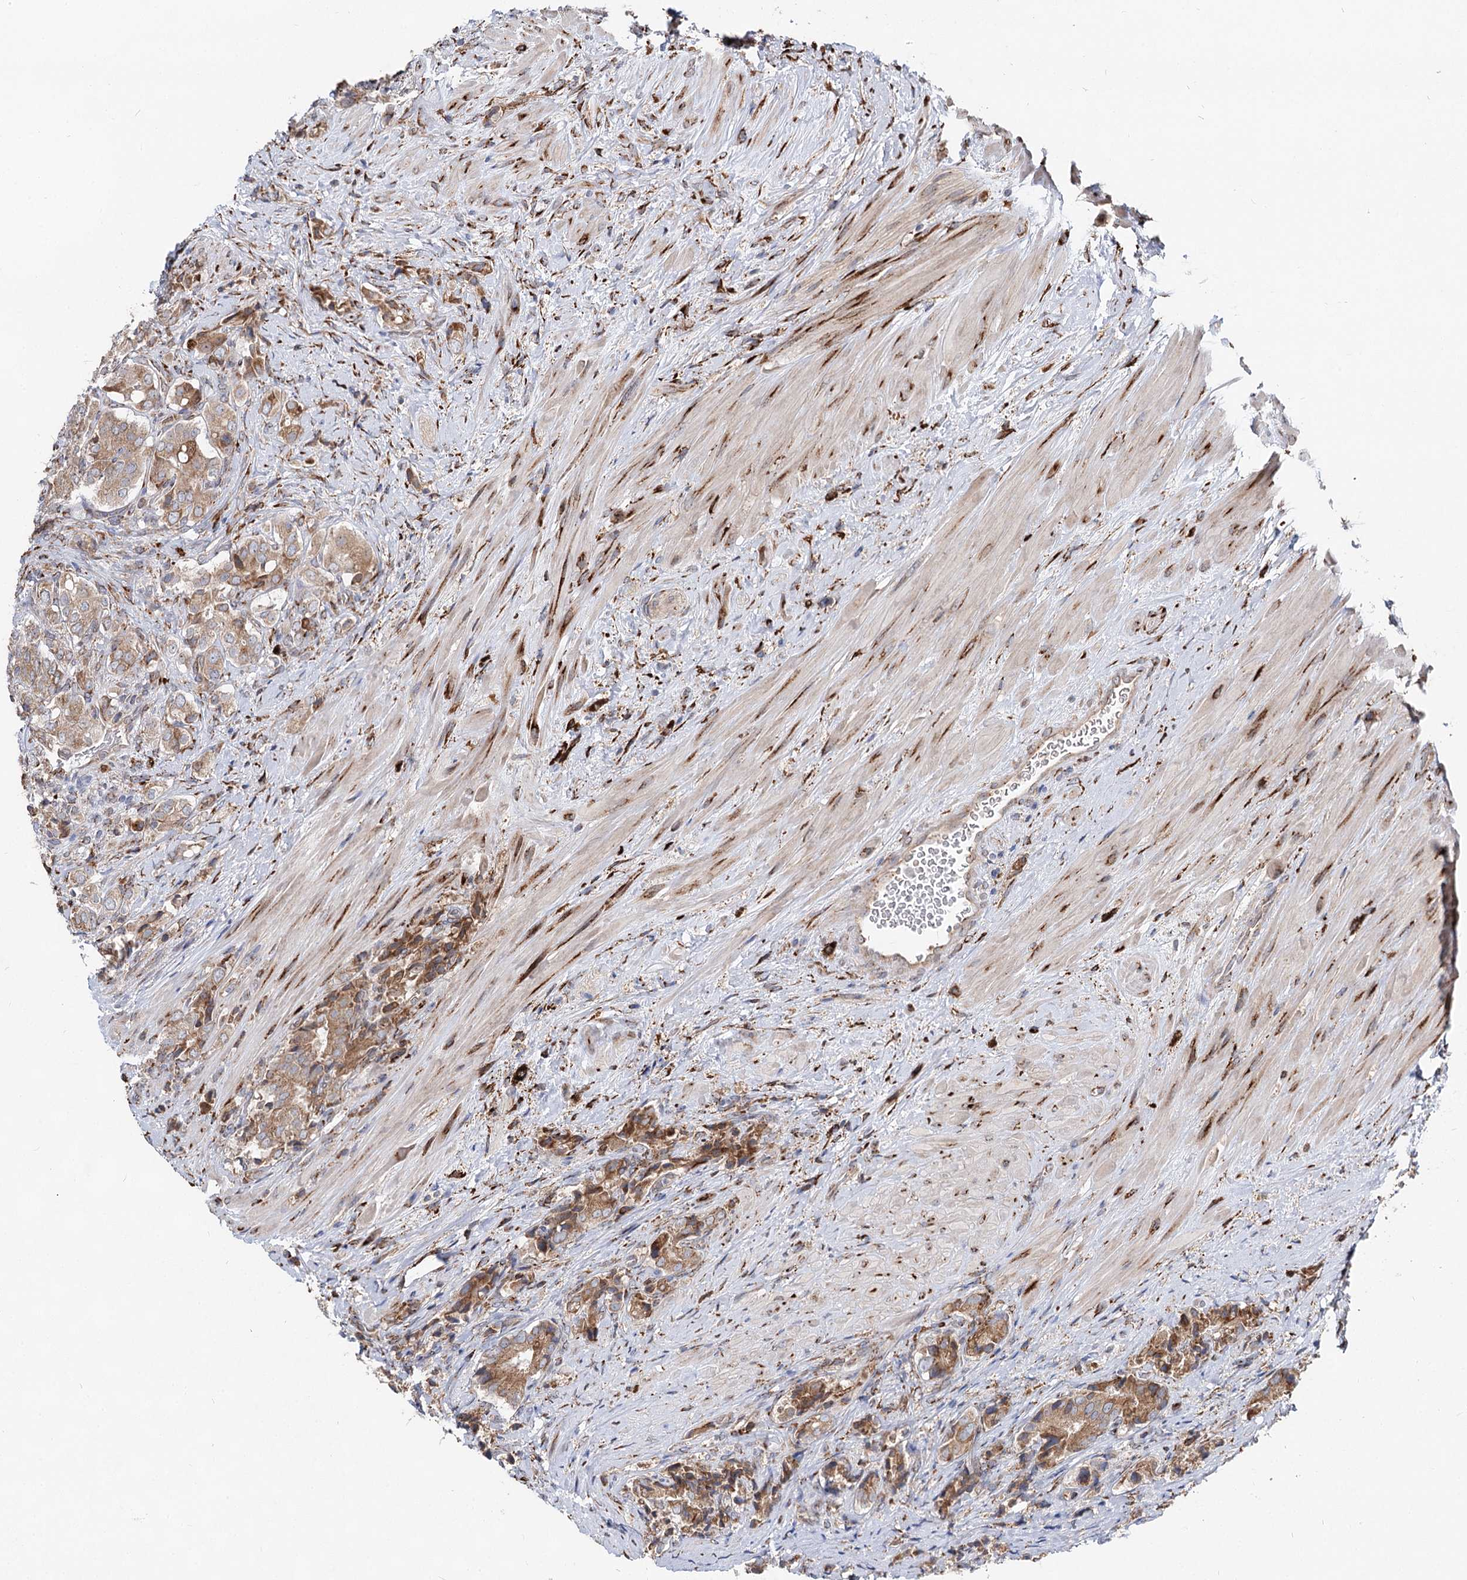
{"staining": {"intensity": "moderate", "quantity": ">75%", "location": "cytoplasmic/membranous"}, "tissue": "prostate cancer", "cell_type": "Tumor cells", "image_type": "cancer", "snomed": [{"axis": "morphology", "description": "Adenocarcinoma, High grade"}, {"axis": "topography", "description": "Prostate"}], "caption": "Immunohistochemistry (IHC) (DAB (3,3'-diaminobenzidine)) staining of adenocarcinoma (high-grade) (prostate) exhibits moderate cytoplasmic/membranous protein staining in approximately >75% of tumor cells. The protein is stained brown, and the nuclei are stained in blue (DAB IHC with brightfield microscopy, high magnification).", "gene": "SPART", "patient": {"sex": "male", "age": 65}}